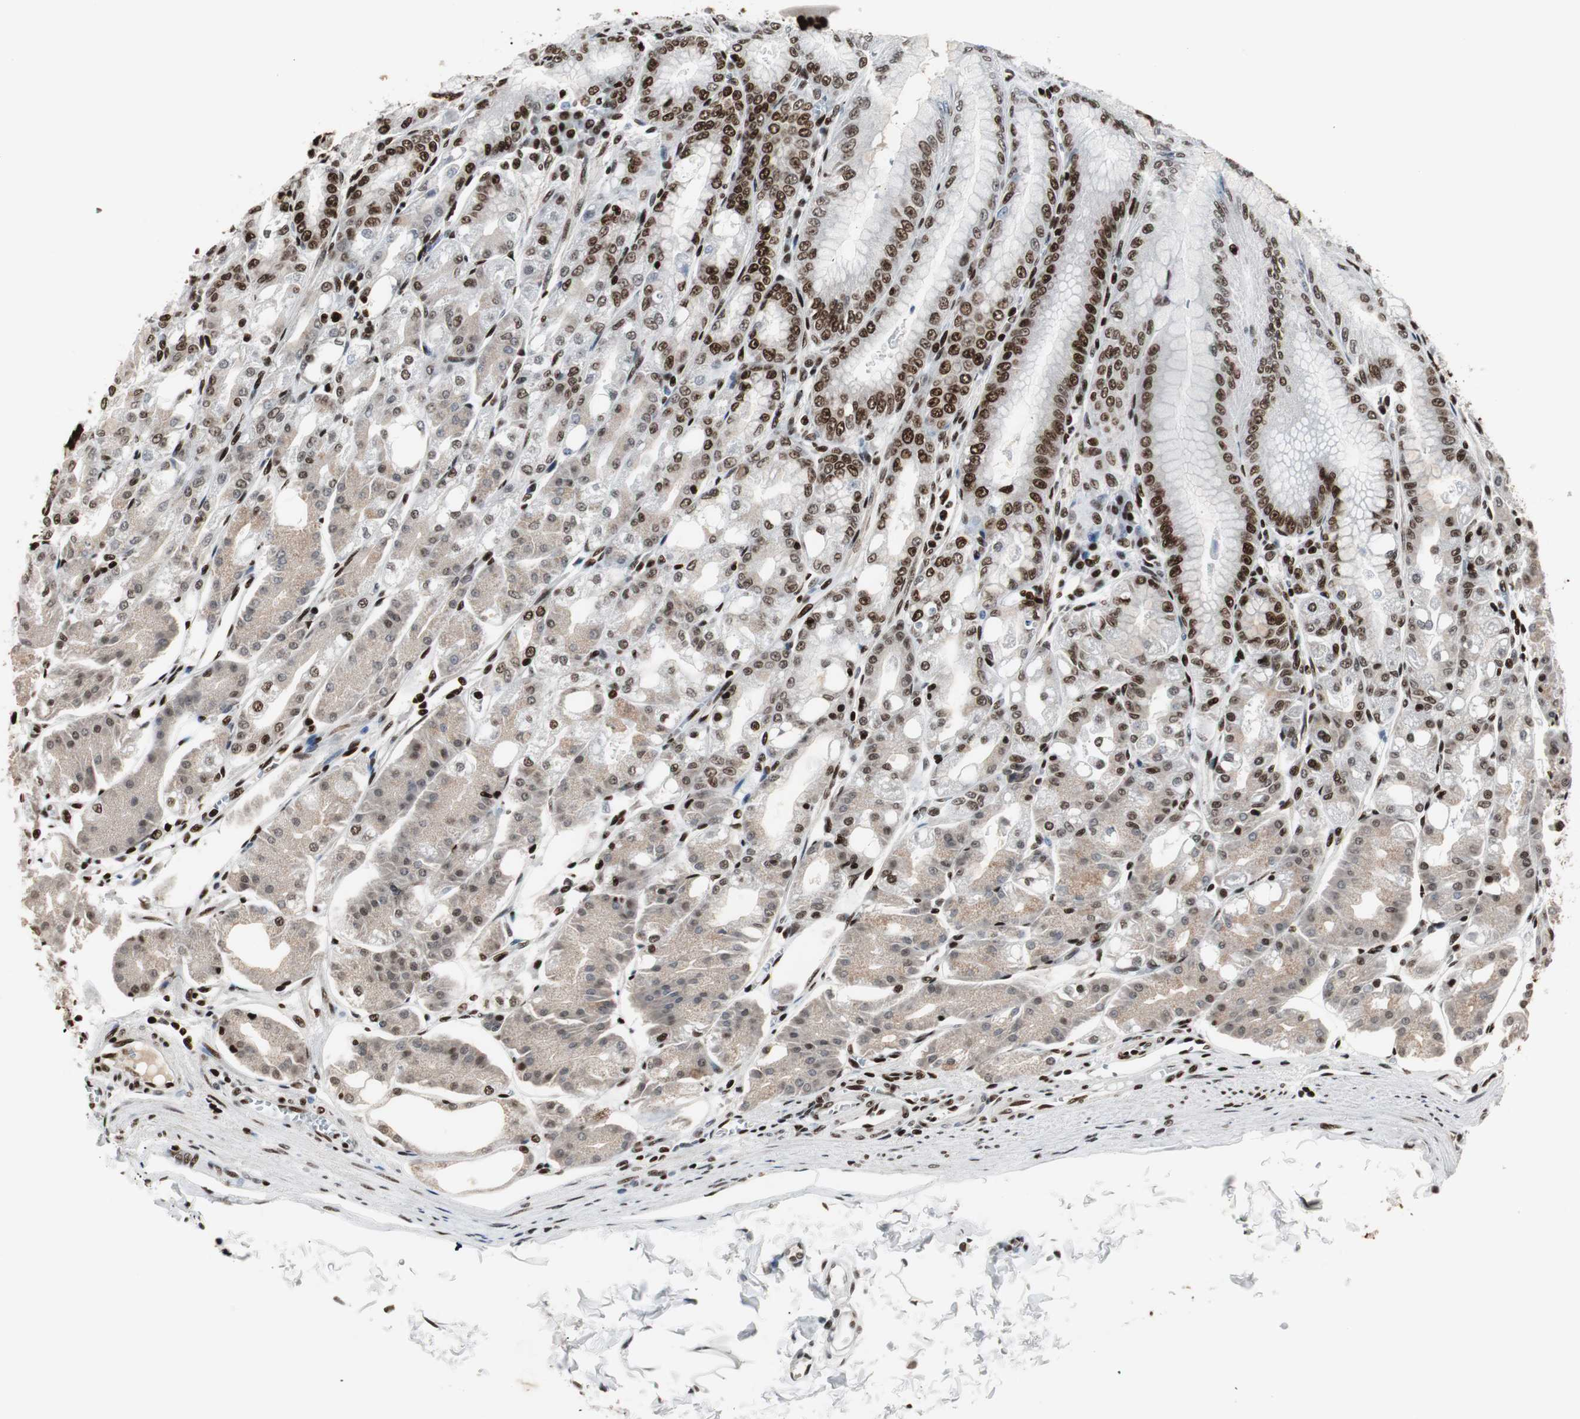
{"staining": {"intensity": "strong", "quantity": ">75%", "location": "cytoplasmic/membranous,nuclear"}, "tissue": "stomach", "cell_type": "Glandular cells", "image_type": "normal", "snomed": [{"axis": "morphology", "description": "Normal tissue, NOS"}, {"axis": "topography", "description": "Stomach, lower"}], "caption": "This image exhibits benign stomach stained with immunohistochemistry (IHC) to label a protein in brown. The cytoplasmic/membranous,nuclear of glandular cells show strong positivity for the protein. Nuclei are counter-stained blue.", "gene": "MTA2", "patient": {"sex": "male", "age": 71}}